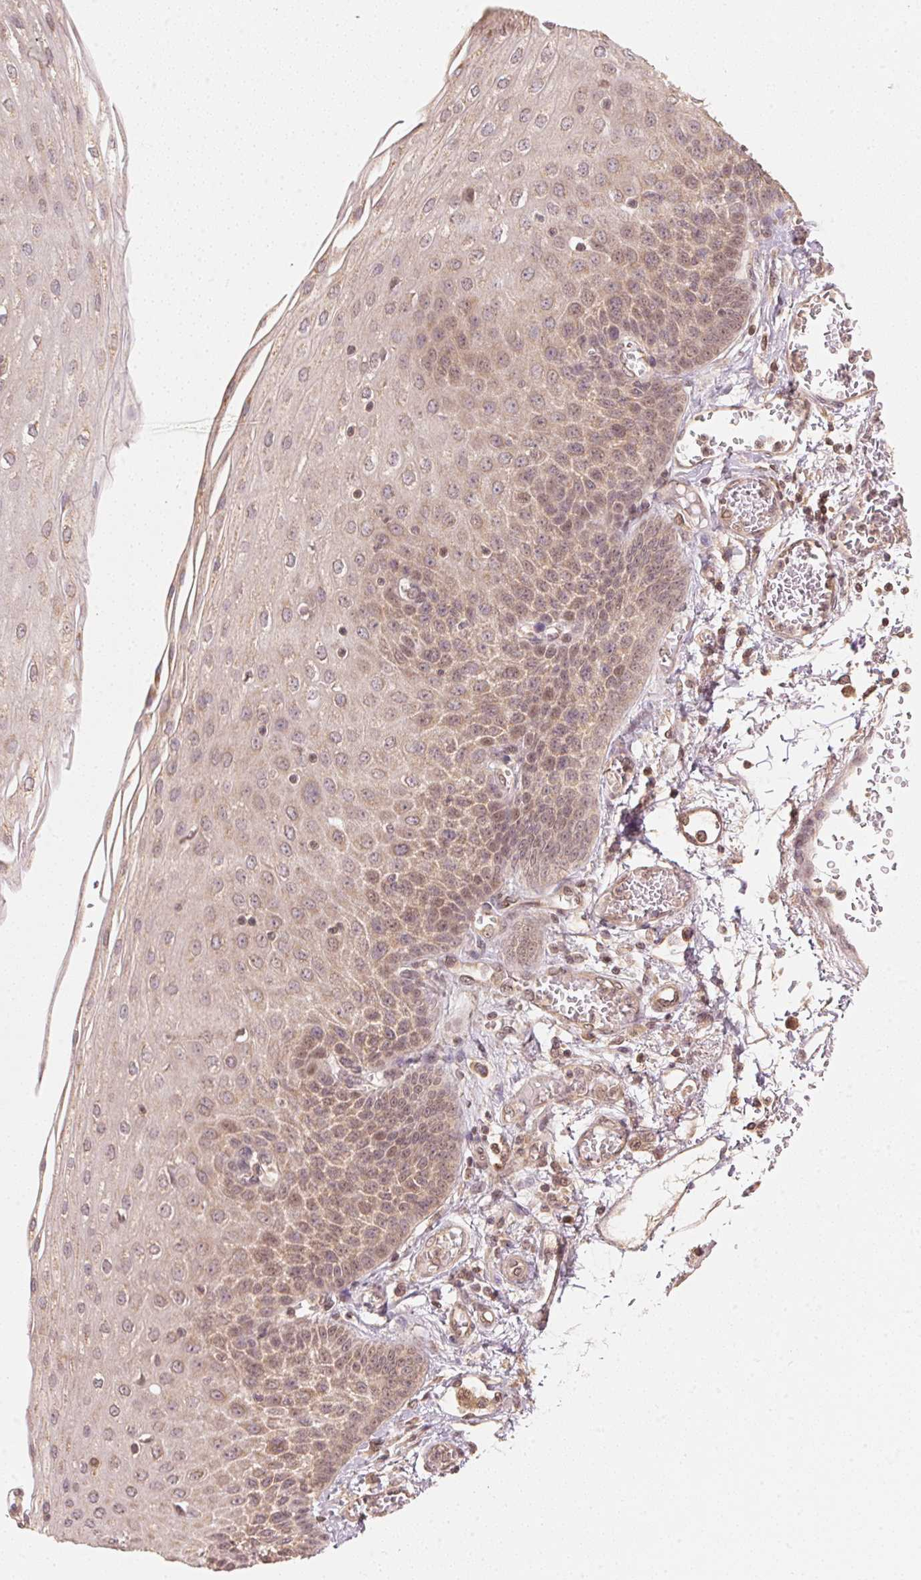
{"staining": {"intensity": "moderate", "quantity": "25%-75%", "location": "cytoplasmic/membranous,nuclear"}, "tissue": "esophagus", "cell_type": "Squamous epithelial cells", "image_type": "normal", "snomed": [{"axis": "morphology", "description": "Normal tissue, NOS"}, {"axis": "morphology", "description": "Adenocarcinoma, NOS"}, {"axis": "topography", "description": "Esophagus"}], "caption": "High-power microscopy captured an IHC image of unremarkable esophagus, revealing moderate cytoplasmic/membranous,nuclear staining in about 25%-75% of squamous epithelial cells.", "gene": "C2orf73", "patient": {"sex": "male", "age": 81}}